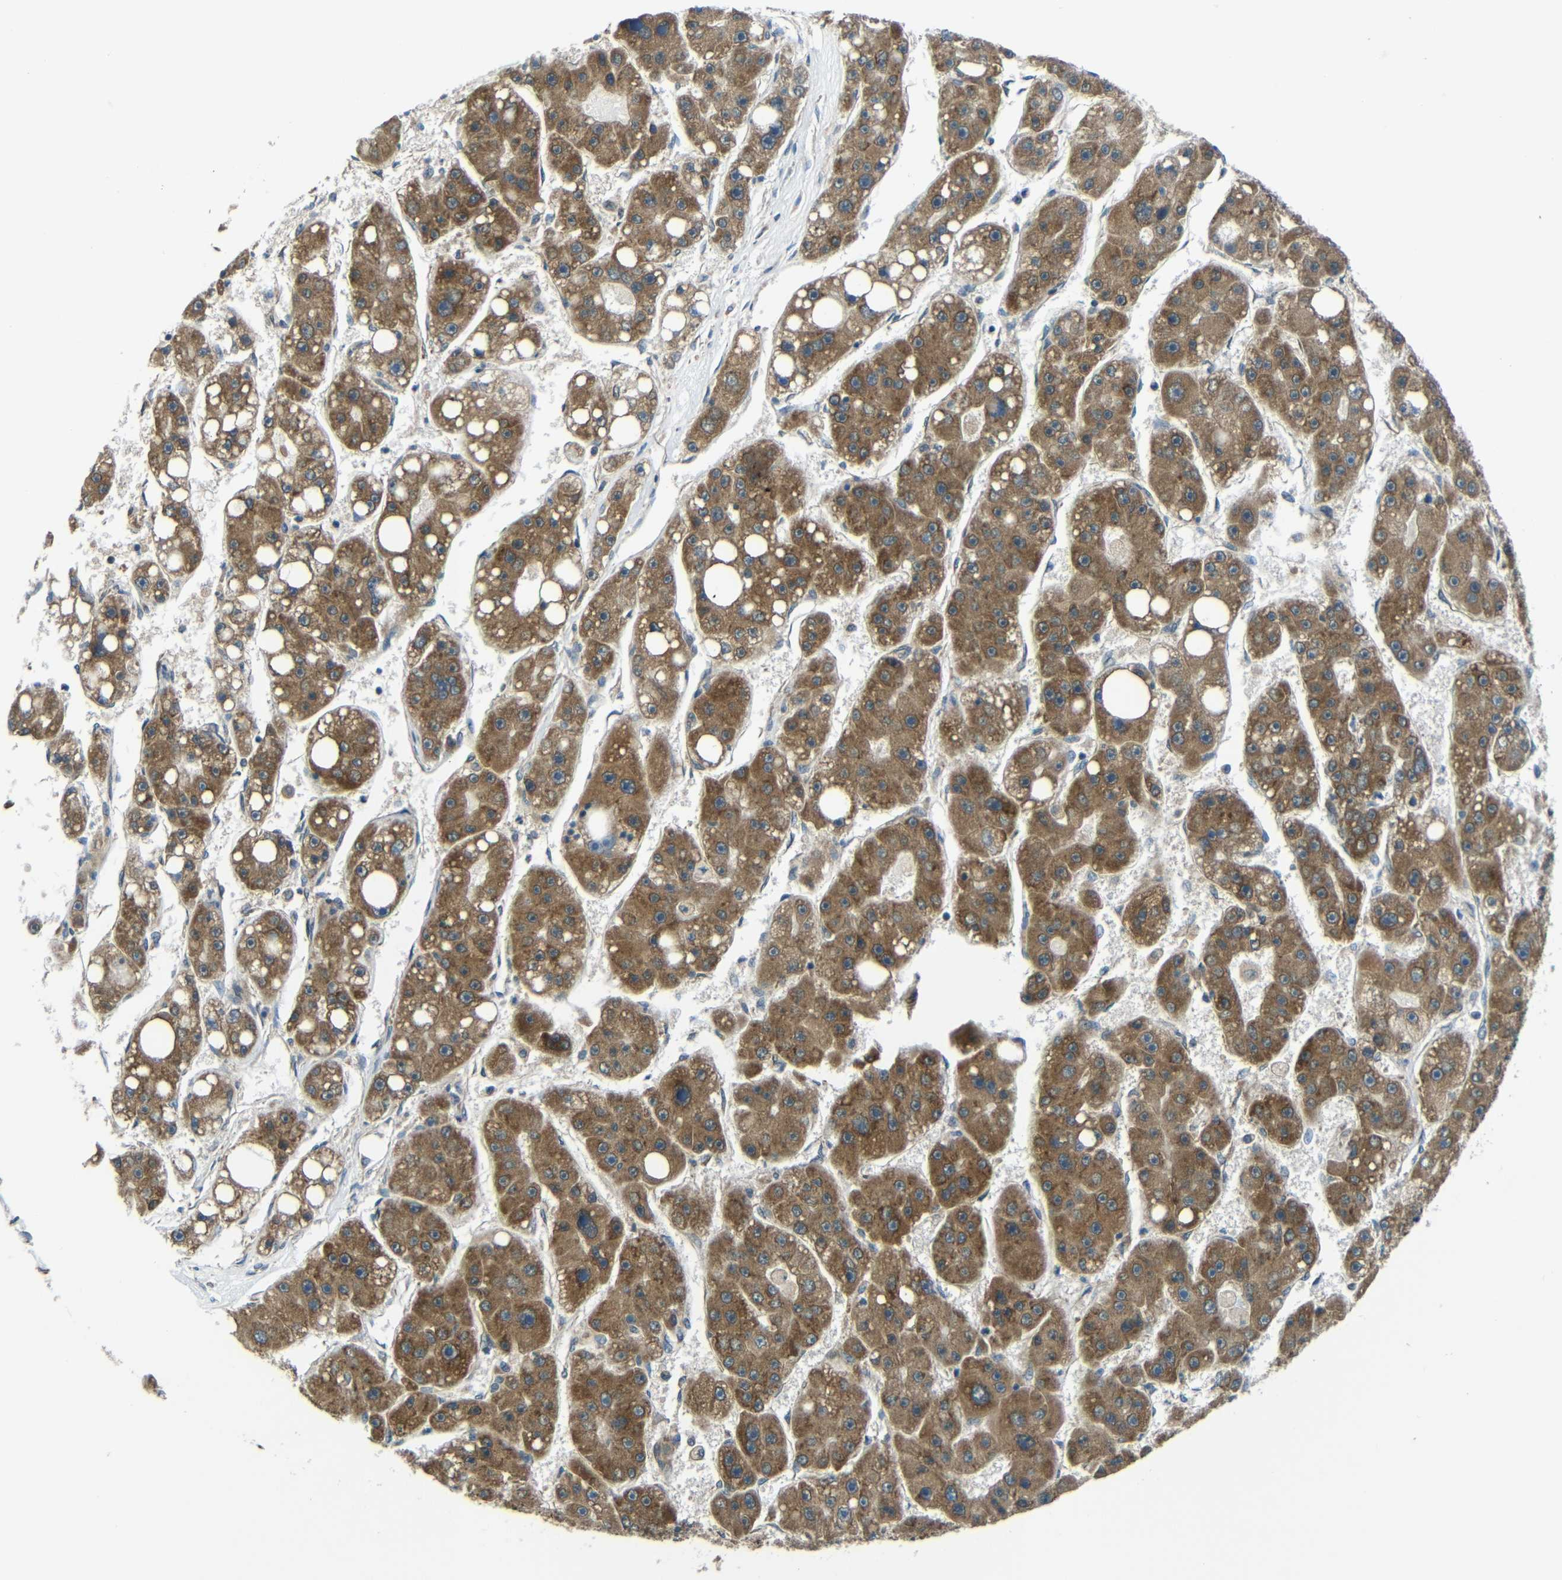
{"staining": {"intensity": "moderate", "quantity": ">75%", "location": "cytoplasmic/membranous"}, "tissue": "liver cancer", "cell_type": "Tumor cells", "image_type": "cancer", "snomed": [{"axis": "morphology", "description": "Carcinoma, Hepatocellular, NOS"}, {"axis": "topography", "description": "Liver"}], "caption": "High-magnification brightfield microscopy of liver cancer (hepatocellular carcinoma) stained with DAB (brown) and counterstained with hematoxylin (blue). tumor cells exhibit moderate cytoplasmic/membranous staining is appreciated in approximately>75% of cells.", "gene": "VAPB", "patient": {"sex": "female", "age": 61}}